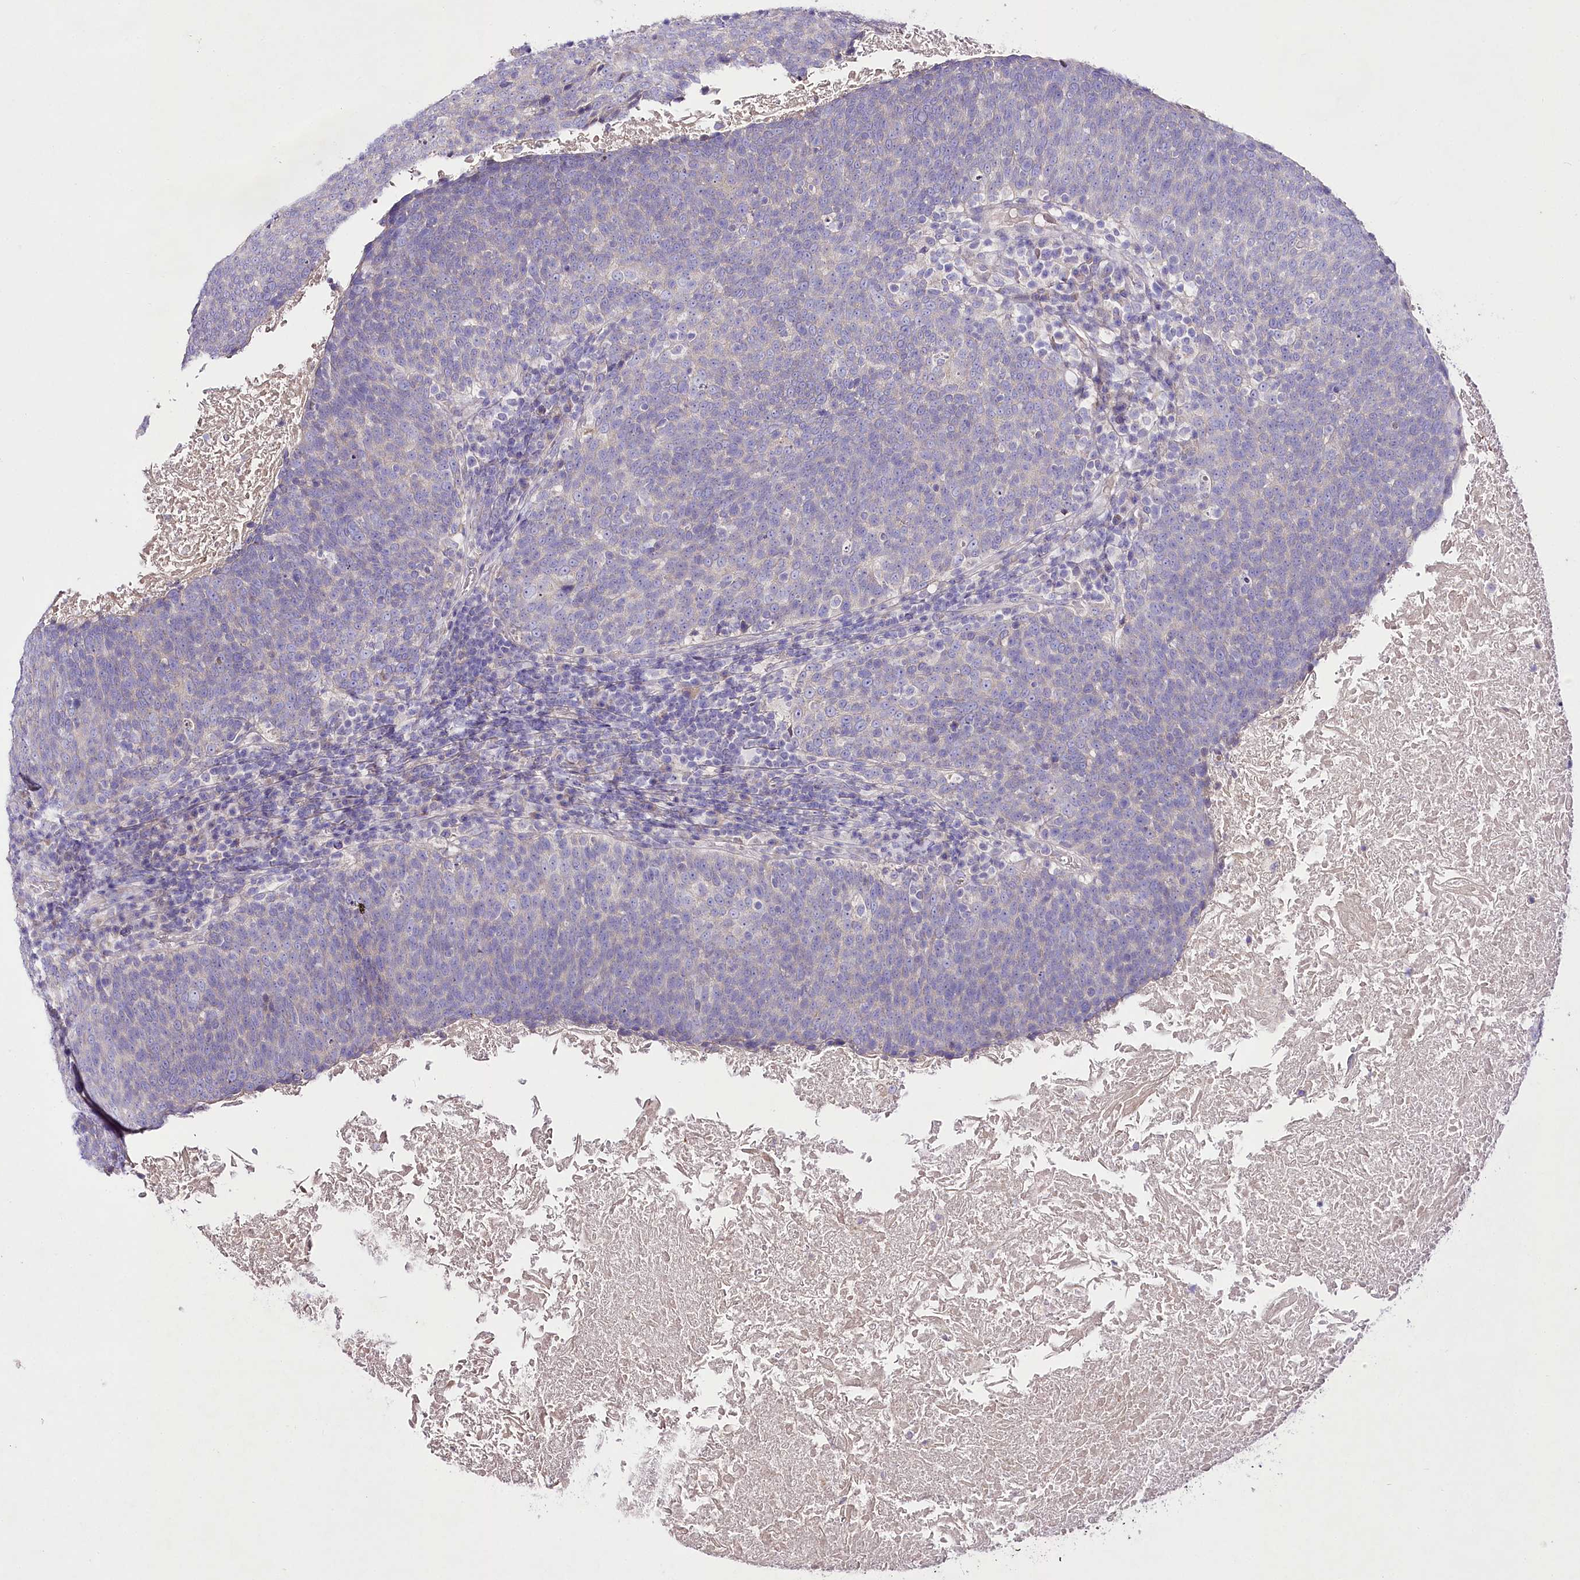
{"staining": {"intensity": "negative", "quantity": "none", "location": "none"}, "tissue": "head and neck cancer", "cell_type": "Tumor cells", "image_type": "cancer", "snomed": [{"axis": "morphology", "description": "Squamous cell carcinoma, NOS"}, {"axis": "morphology", "description": "Squamous cell carcinoma, metastatic, NOS"}, {"axis": "topography", "description": "Lymph node"}, {"axis": "topography", "description": "Head-Neck"}], "caption": "This is an immunohistochemistry micrograph of human squamous cell carcinoma (head and neck). There is no staining in tumor cells.", "gene": "LRRC14B", "patient": {"sex": "male", "age": 62}}